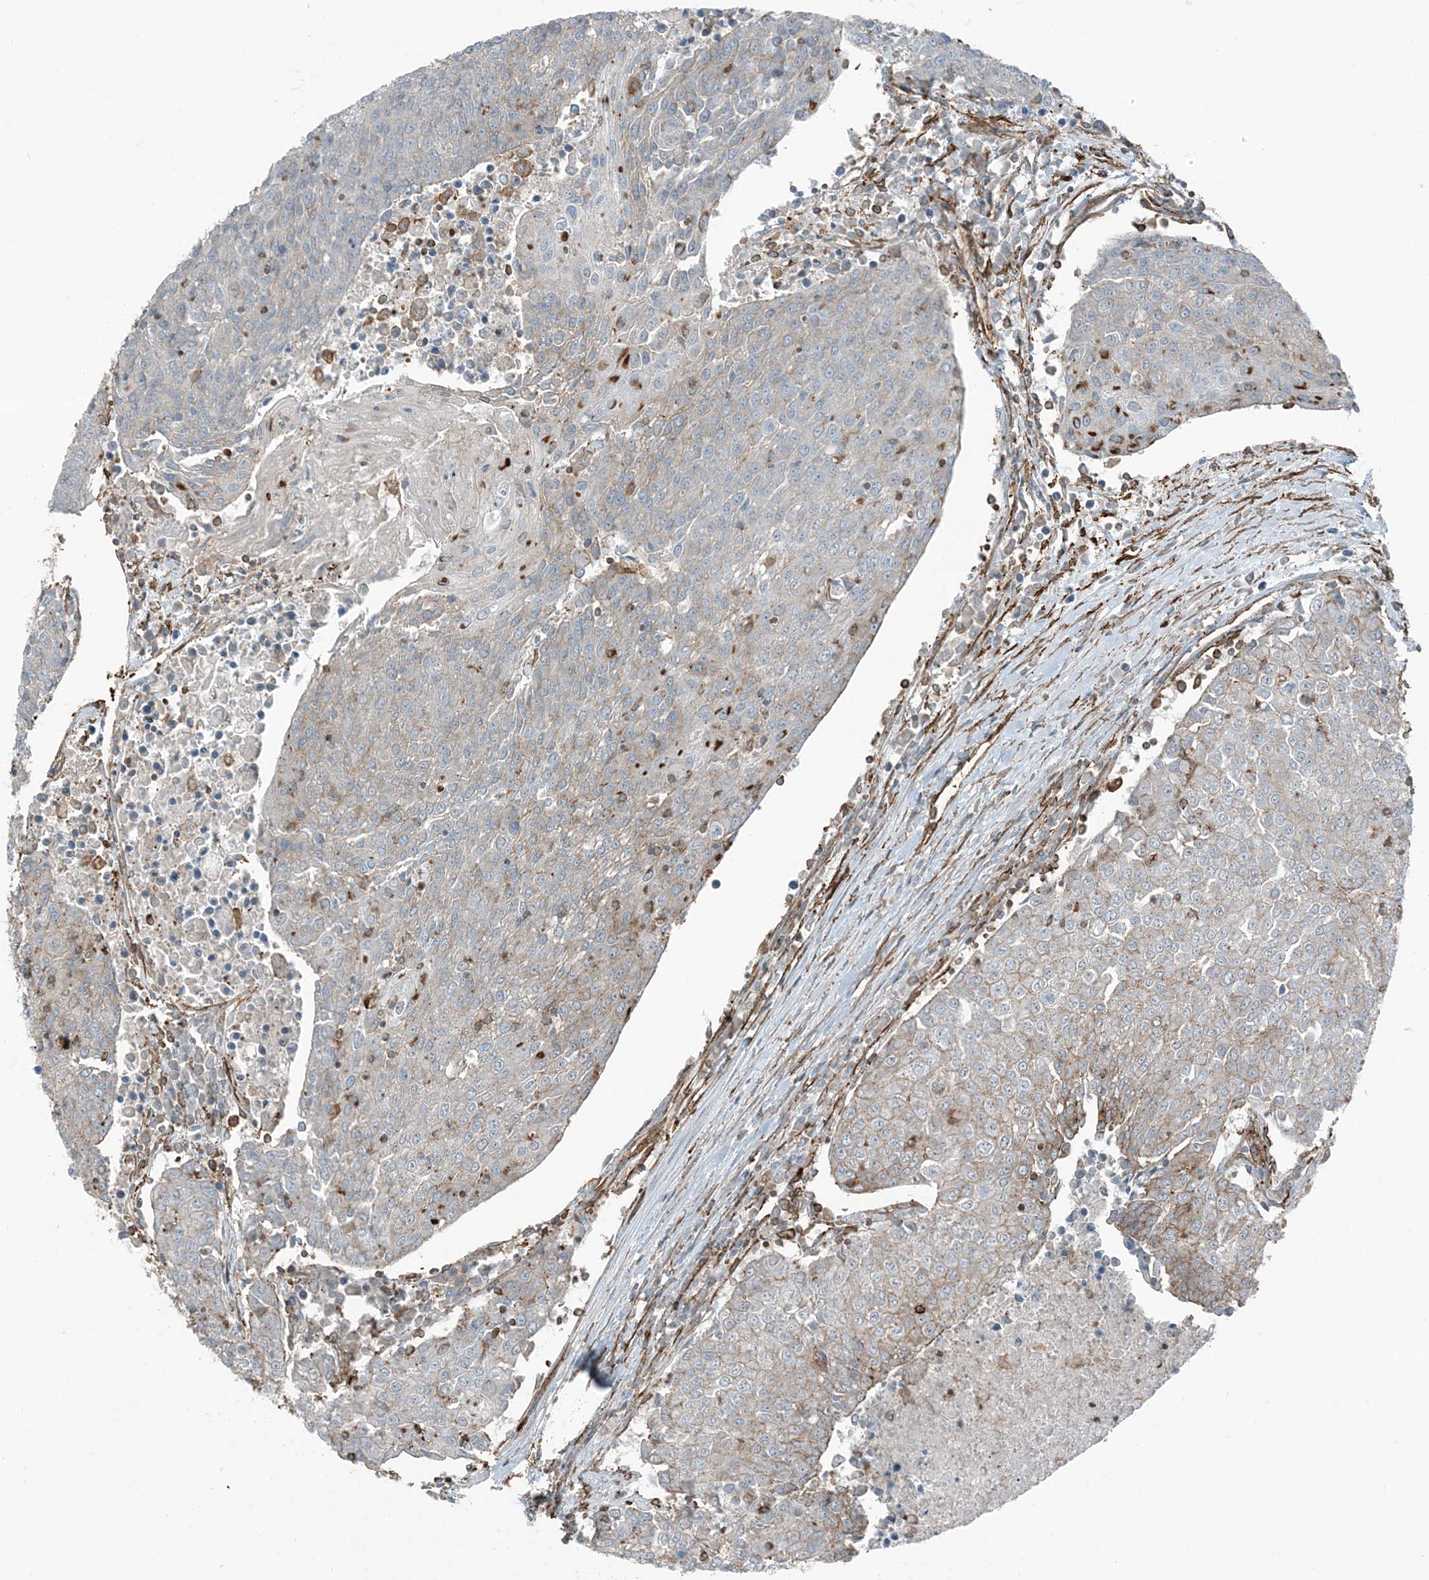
{"staining": {"intensity": "weak", "quantity": "25%-75%", "location": "cytoplasmic/membranous"}, "tissue": "urothelial cancer", "cell_type": "Tumor cells", "image_type": "cancer", "snomed": [{"axis": "morphology", "description": "Urothelial carcinoma, High grade"}, {"axis": "topography", "description": "Urinary bladder"}], "caption": "Weak cytoplasmic/membranous positivity for a protein is appreciated in approximately 25%-75% of tumor cells of high-grade urothelial carcinoma using immunohistochemistry.", "gene": "APOBEC3C", "patient": {"sex": "female", "age": 85}}